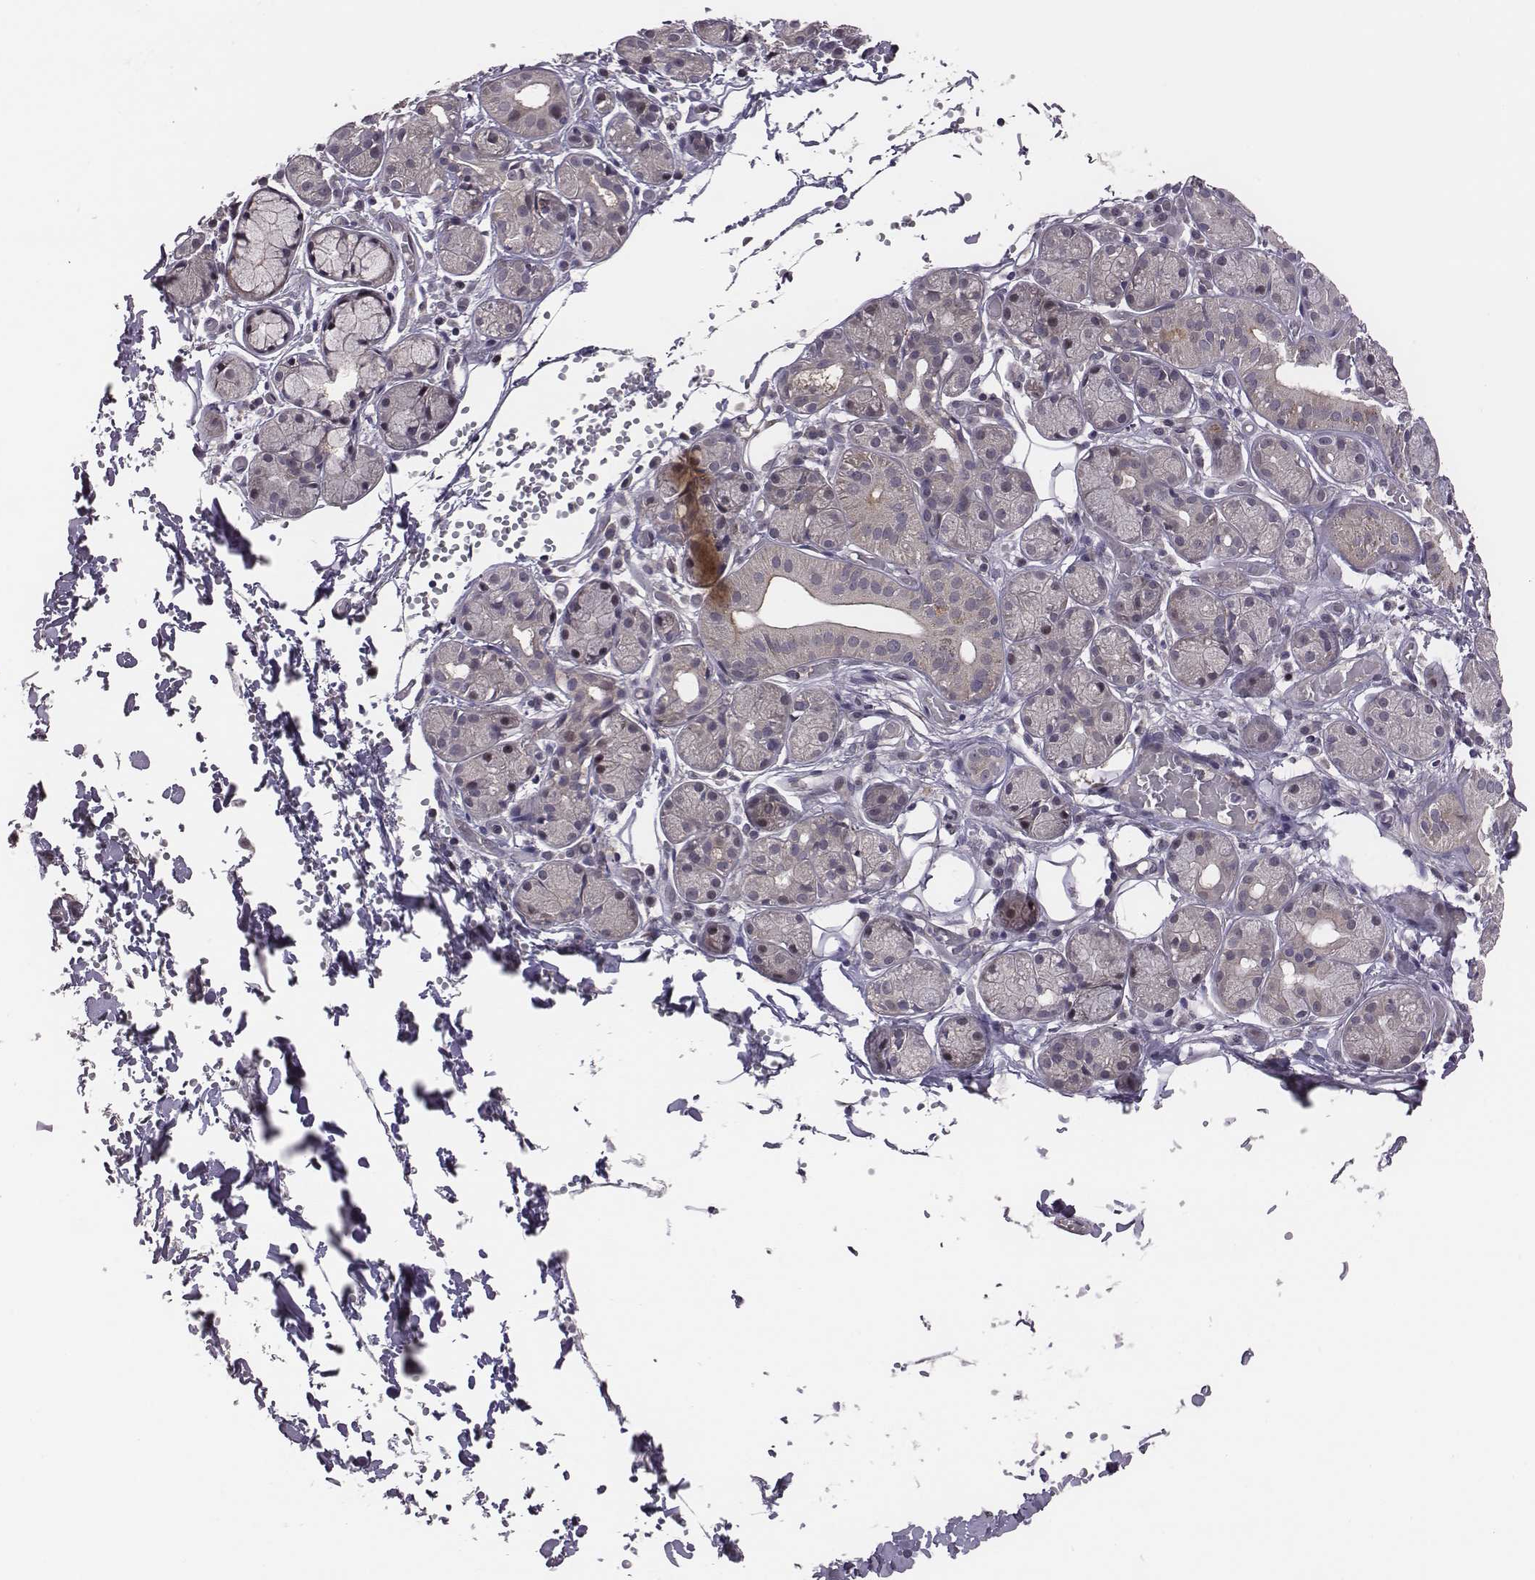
{"staining": {"intensity": "weak", "quantity": "<25%", "location": "cytoplasmic/membranous"}, "tissue": "salivary gland", "cell_type": "Glandular cells", "image_type": "normal", "snomed": [{"axis": "morphology", "description": "Normal tissue, NOS"}, {"axis": "topography", "description": "Salivary gland"}, {"axis": "topography", "description": "Peripheral nerve tissue"}], "caption": "The micrograph reveals no significant positivity in glandular cells of salivary gland. (DAB immunohistochemistry visualized using brightfield microscopy, high magnification).", "gene": "SMURF2", "patient": {"sex": "male", "age": 71}}